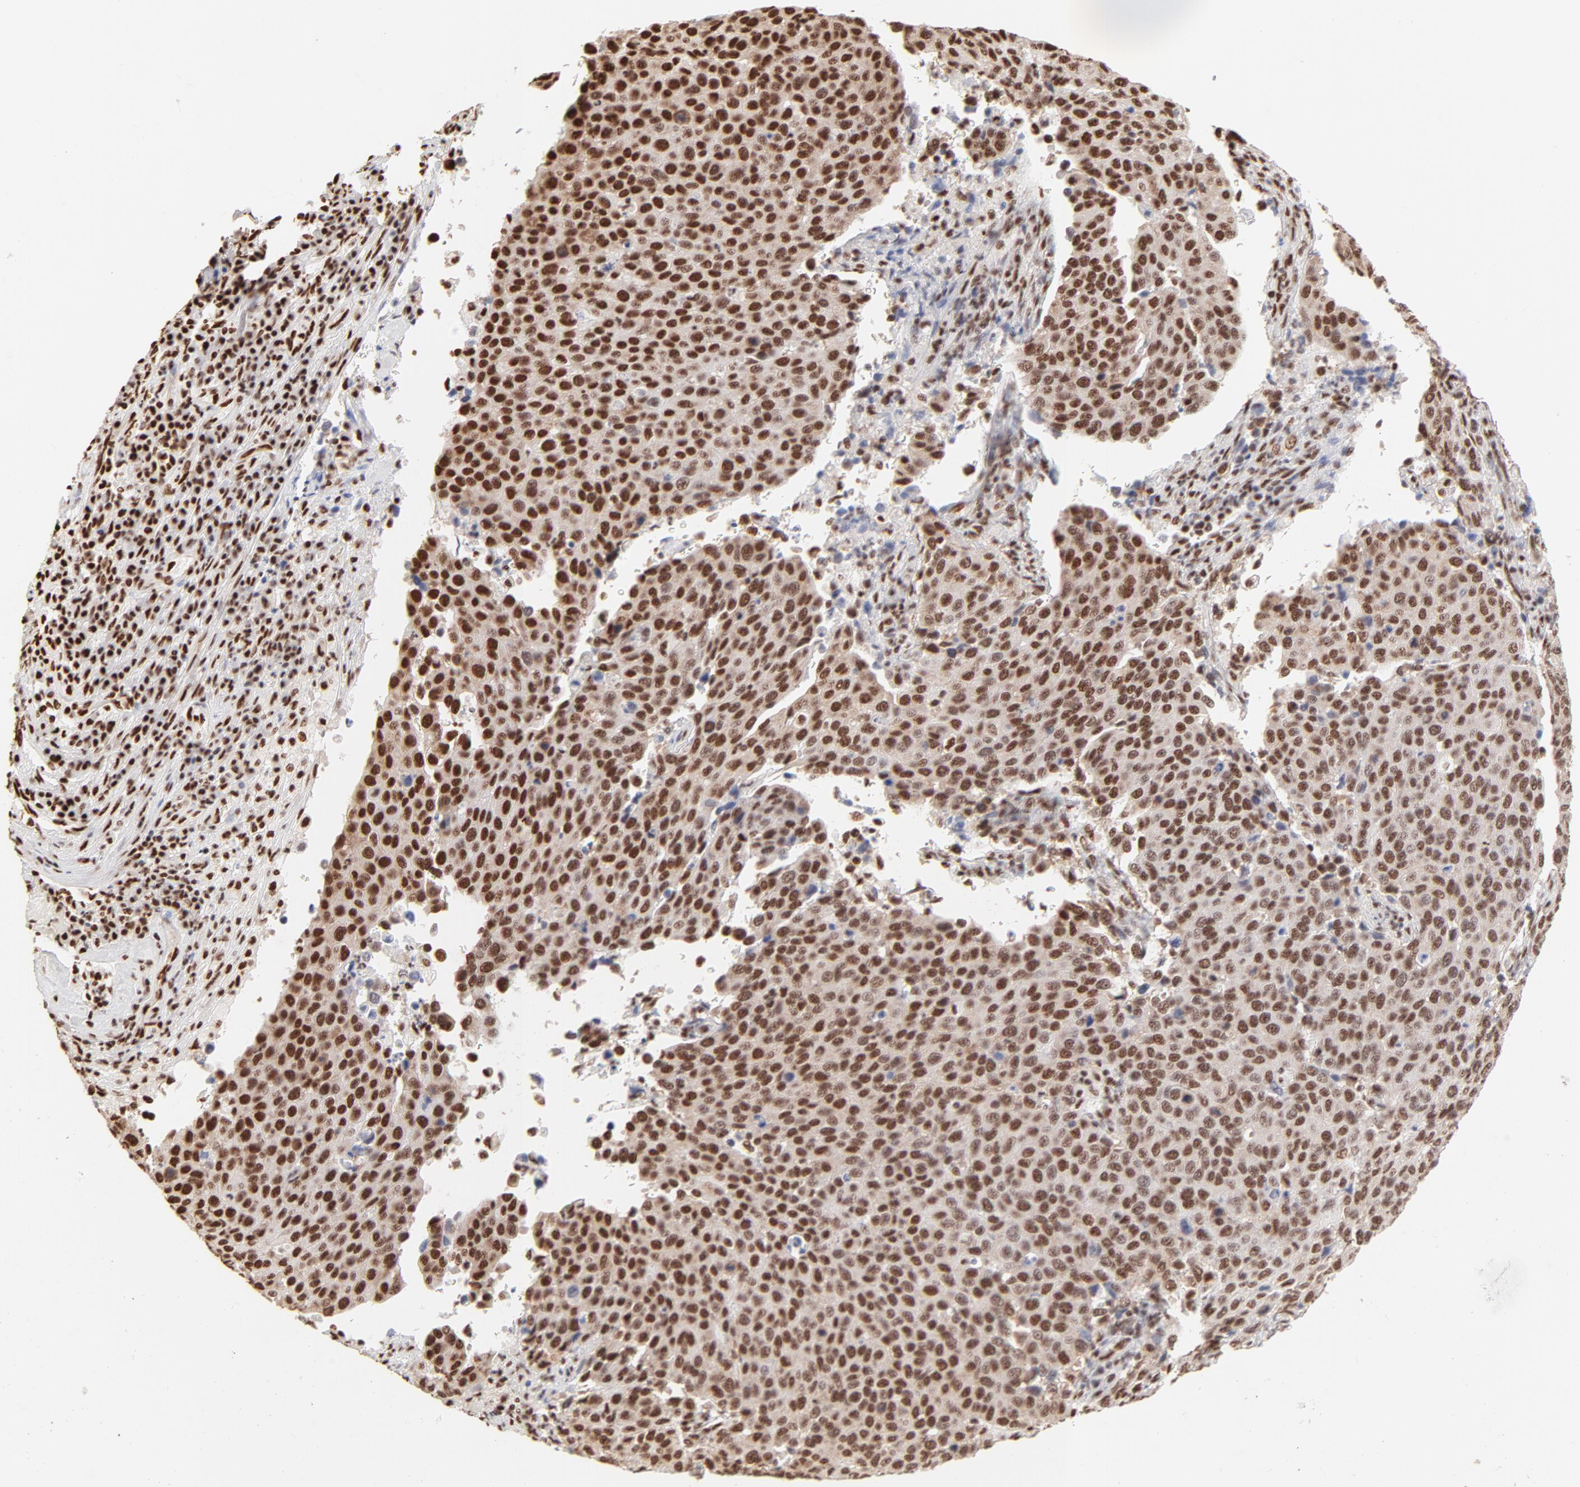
{"staining": {"intensity": "strong", "quantity": ">75%", "location": "nuclear"}, "tissue": "cervical cancer", "cell_type": "Tumor cells", "image_type": "cancer", "snomed": [{"axis": "morphology", "description": "Squamous cell carcinoma, NOS"}, {"axis": "topography", "description": "Cervix"}], "caption": "Strong nuclear staining for a protein is identified in about >75% of tumor cells of cervical squamous cell carcinoma using immunohistochemistry (IHC).", "gene": "TARDBP", "patient": {"sex": "female", "age": 54}}